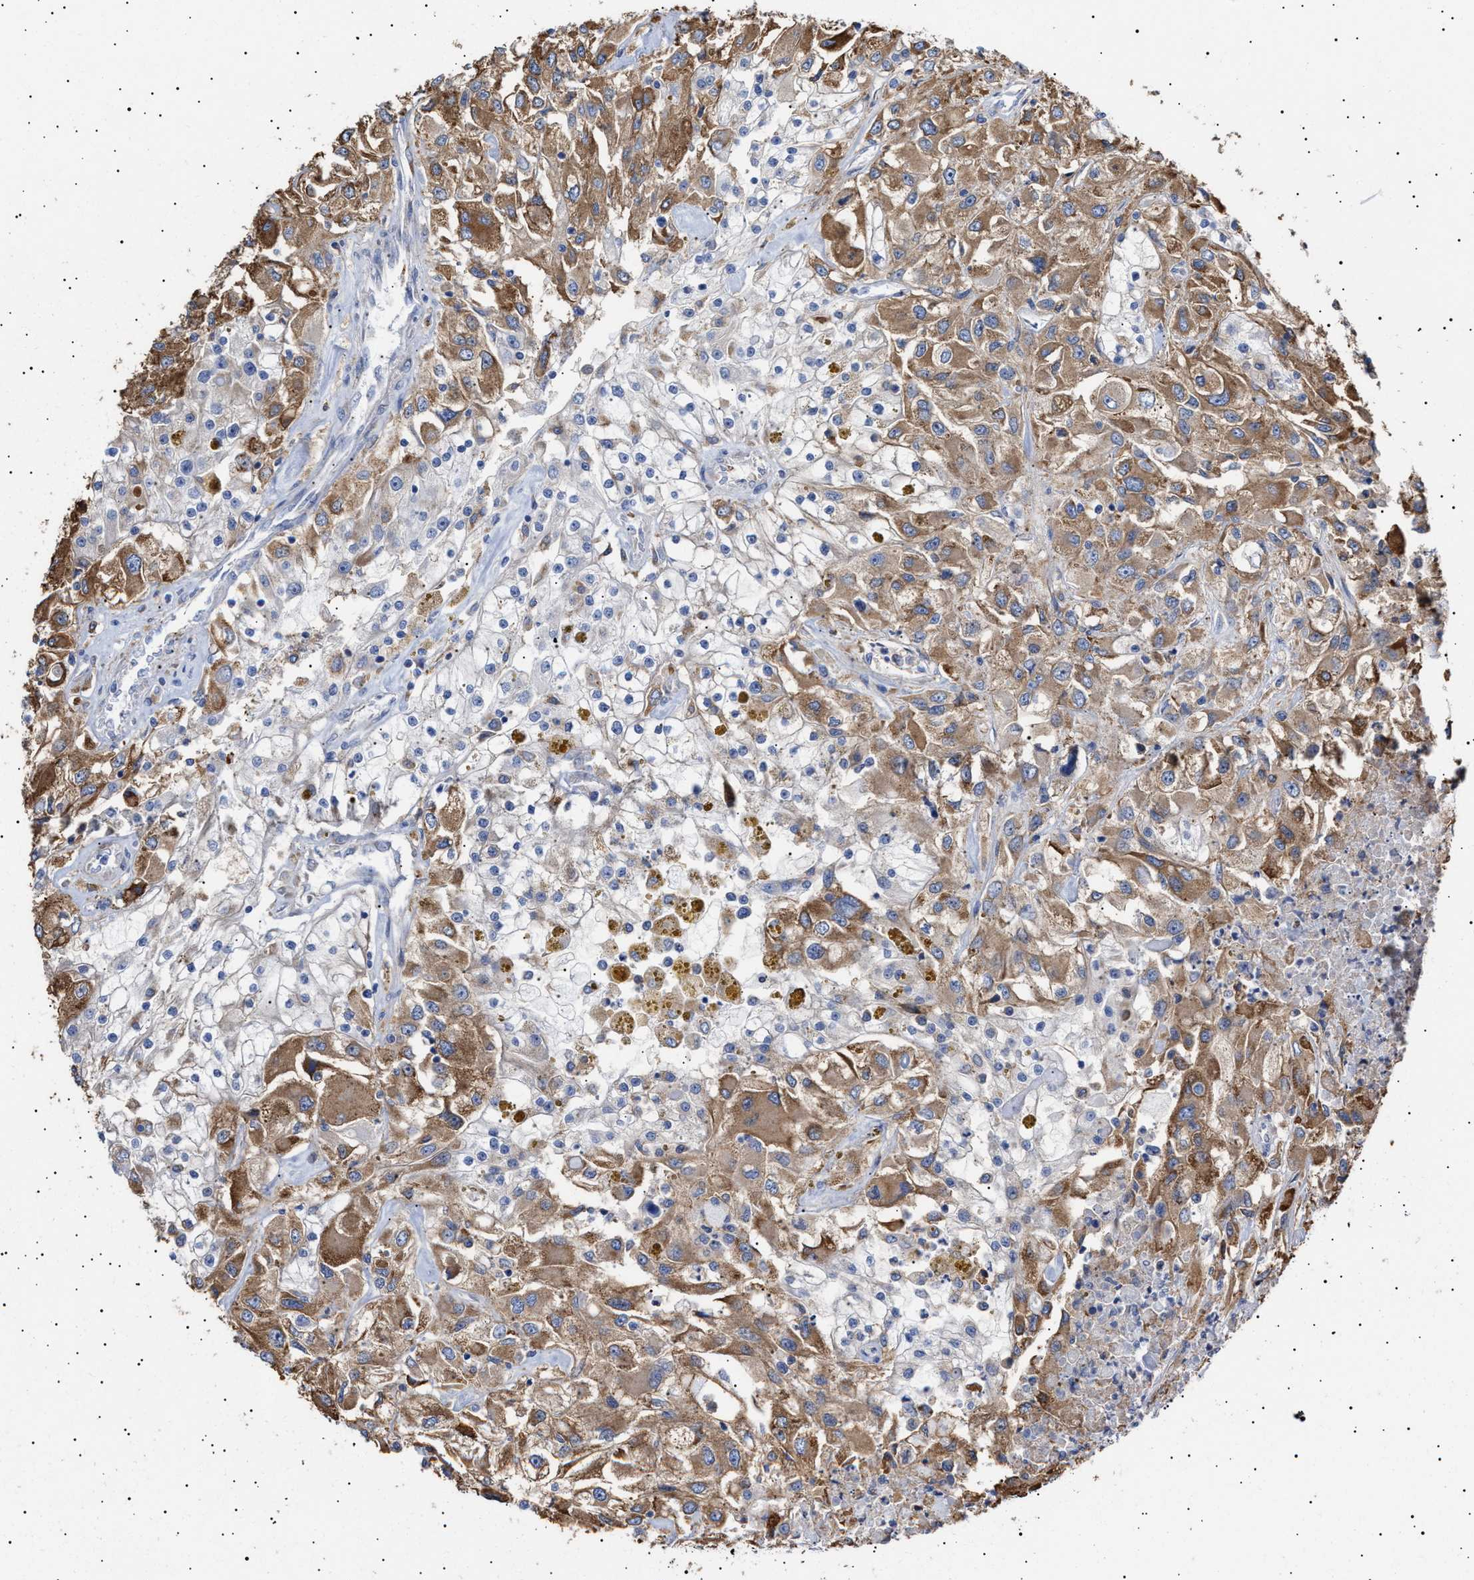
{"staining": {"intensity": "moderate", "quantity": ">75%", "location": "cytoplasmic/membranous"}, "tissue": "renal cancer", "cell_type": "Tumor cells", "image_type": "cancer", "snomed": [{"axis": "morphology", "description": "Adenocarcinoma, NOS"}, {"axis": "topography", "description": "Kidney"}], "caption": "Moderate cytoplasmic/membranous staining for a protein is appreciated in about >75% of tumor cells of adenocarcinoma (renal) using immunohistochemistry.", "gene": "ERCC6L2", "patient": {"sex": "female", "age": 52}}